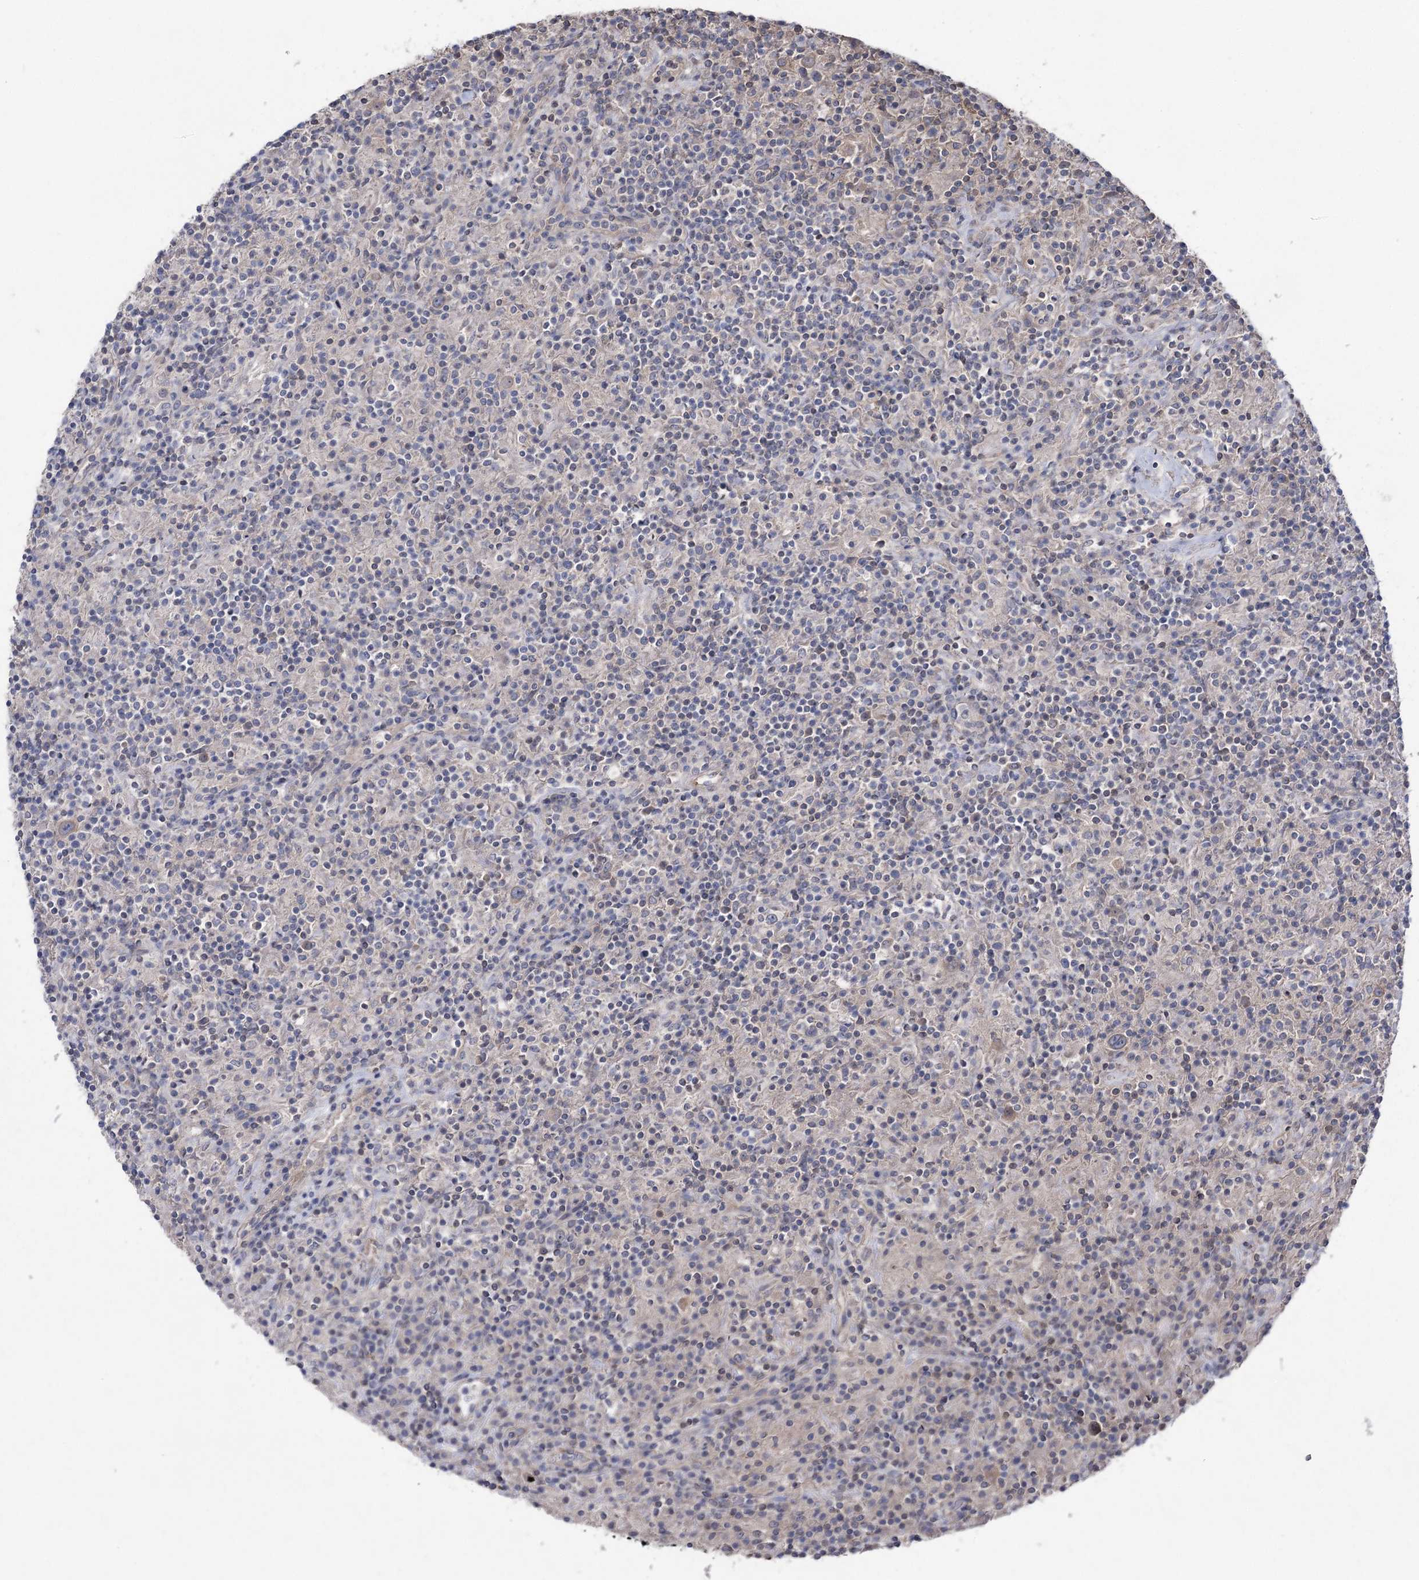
{"staining": {"intensity": "negative", "quantity": "none", "location": "none"}, "tissue": "lymphoma", "cell_type": "Tumor cells", "image_type": "cancer", "snomed": [{"axis": "morphology", "description": "Hodgkin's disease, NOS"}, {"axis": "topography", "description": "Lymph node"}], "caption": "Lymphoma was stained to show a protein in brown. There is no significant staining in tumor cells.", "gene": "LARS2", "patient": {"sex": "male", "age": 70}}